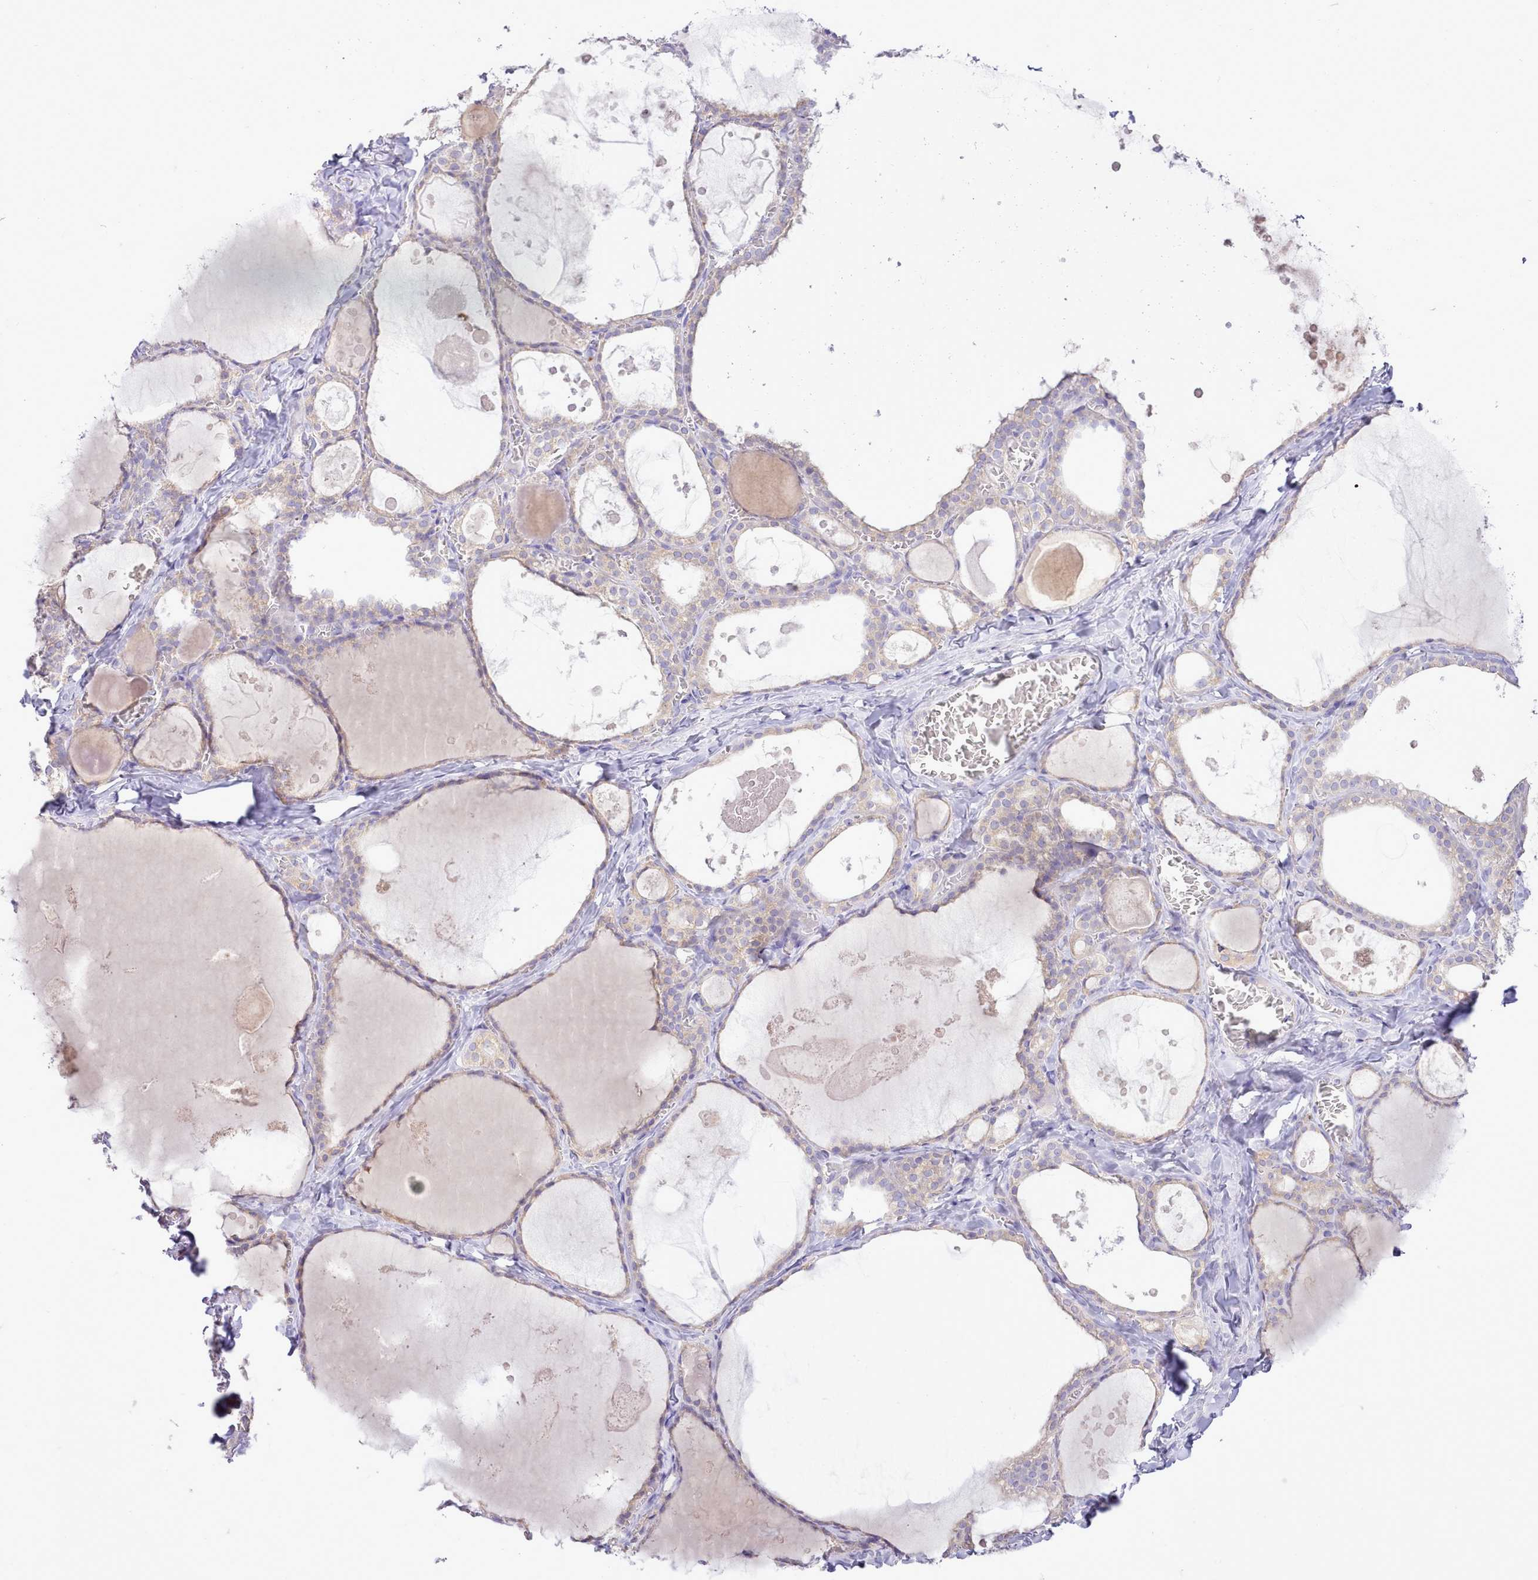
{"staining": {"intensity": "weak", "quantity": "<25%", "location": "cytoplasmic/membranous"}, "tissue": "thyroid gland", "cell_type": "Glandular cells", "image_type": "normal", "snomed": [{"axis": "morphology", "description": "Normal tissue, NOS"}, {"axis": "topography", "description": "Thyroid gland"}], "caption": "Protein analysis of unremarkable thyroid gland reveals no significant staining in glandular cells. Nuclei are stained in blue.", "gene": "CCL1", "patient": {"sex": "male", "age": 56}}